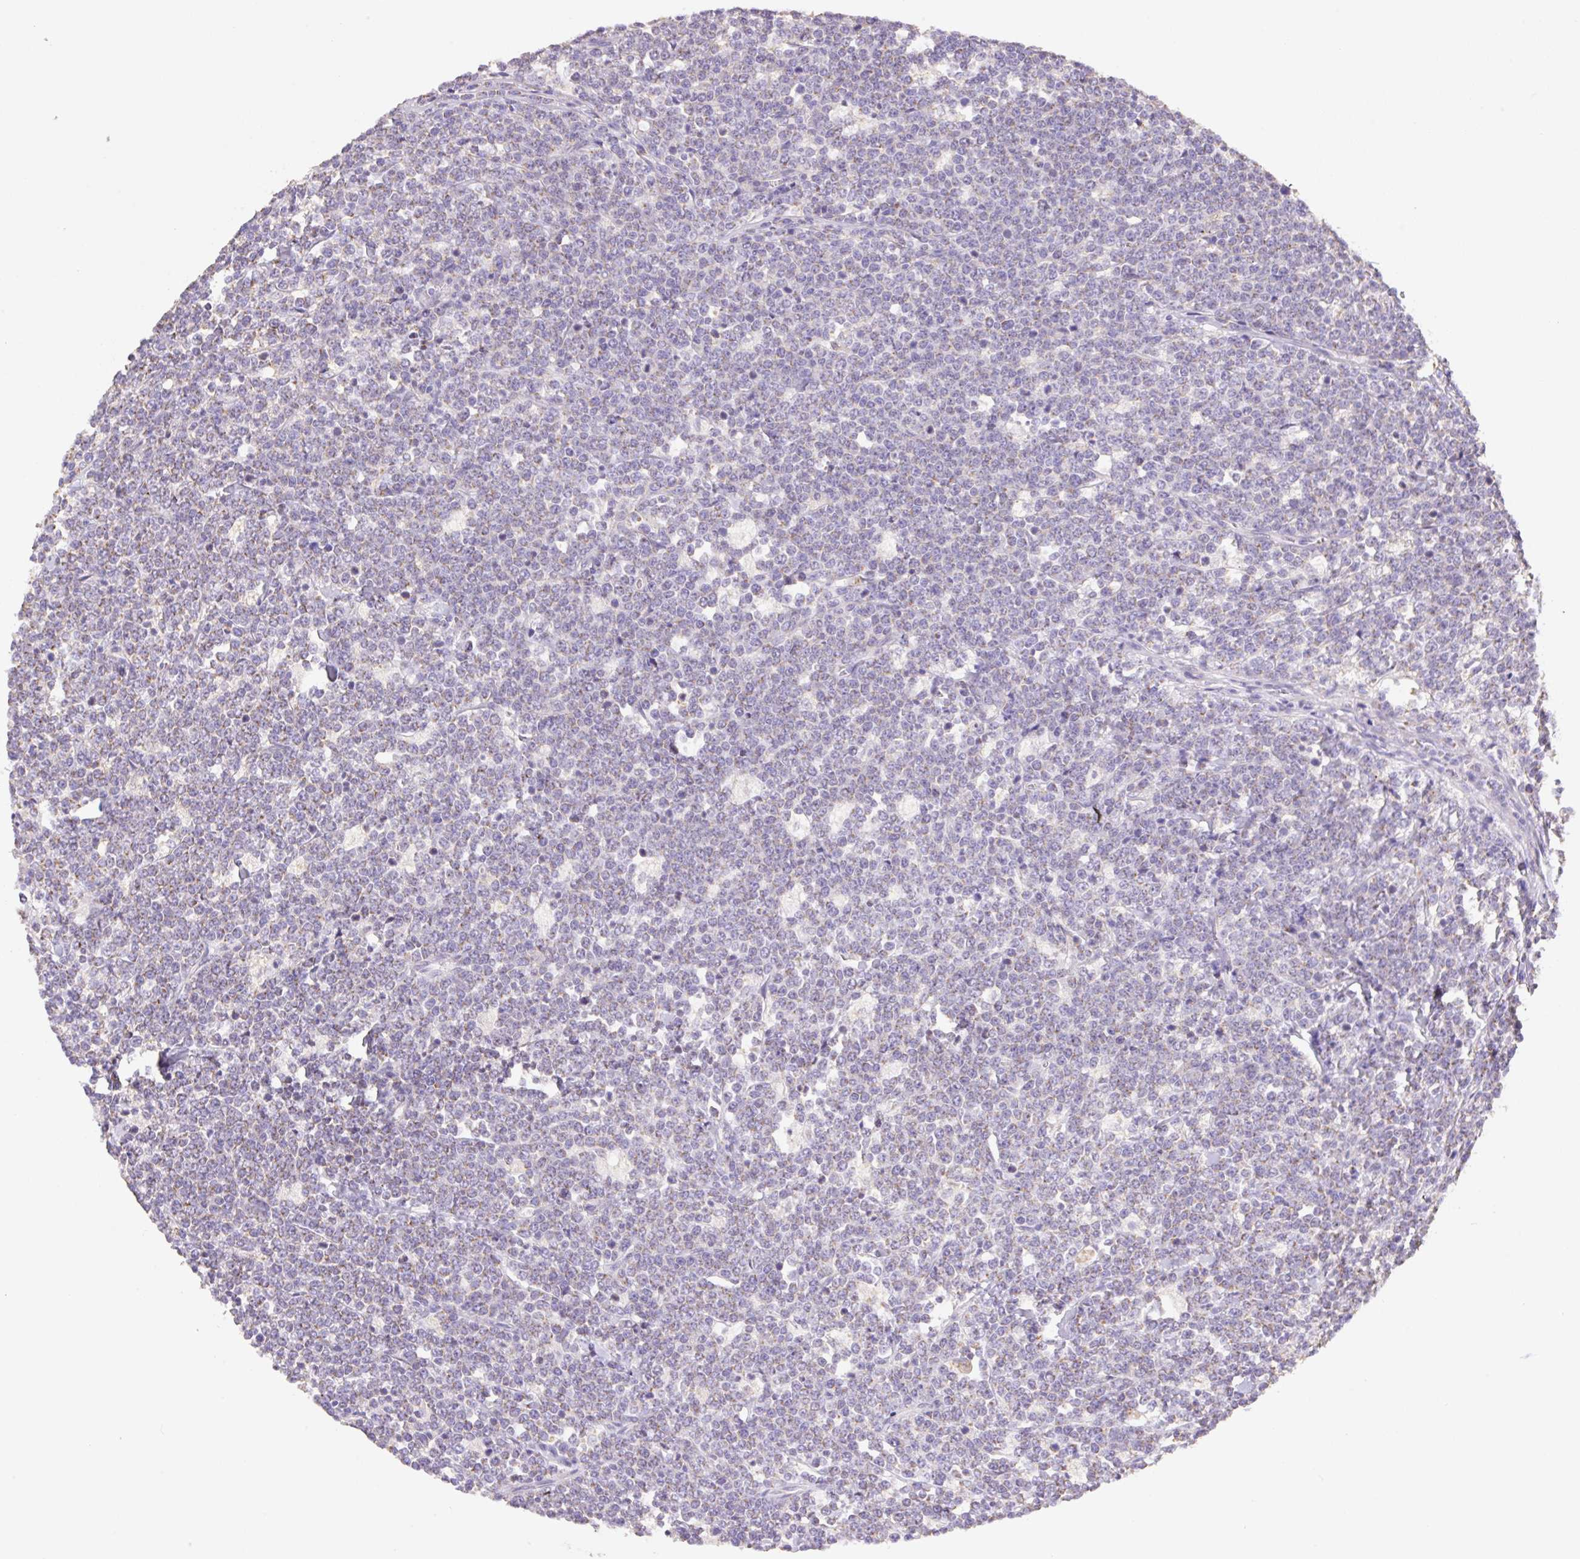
{"staining": {"intensity": "negative", "quantity": "none", "location": "none"}, "tissue": "lymphoma", "cell_type": "Tumor cells", "image_type": "cancer", "snomed": [{"axis": "morphology", "description": "Malignant lymphoma, non-Hodgkin's type, High grade"}, {"axis": "topography", "description": "Small intestine"}], "caption": "Human high-grade malignant lymphoma, non-Hodgkin's type stained for a protein using IHC displays no staining in tumor cells.", "gene": "COPZ2", "patient": {"sex": "male", "age": 8}}